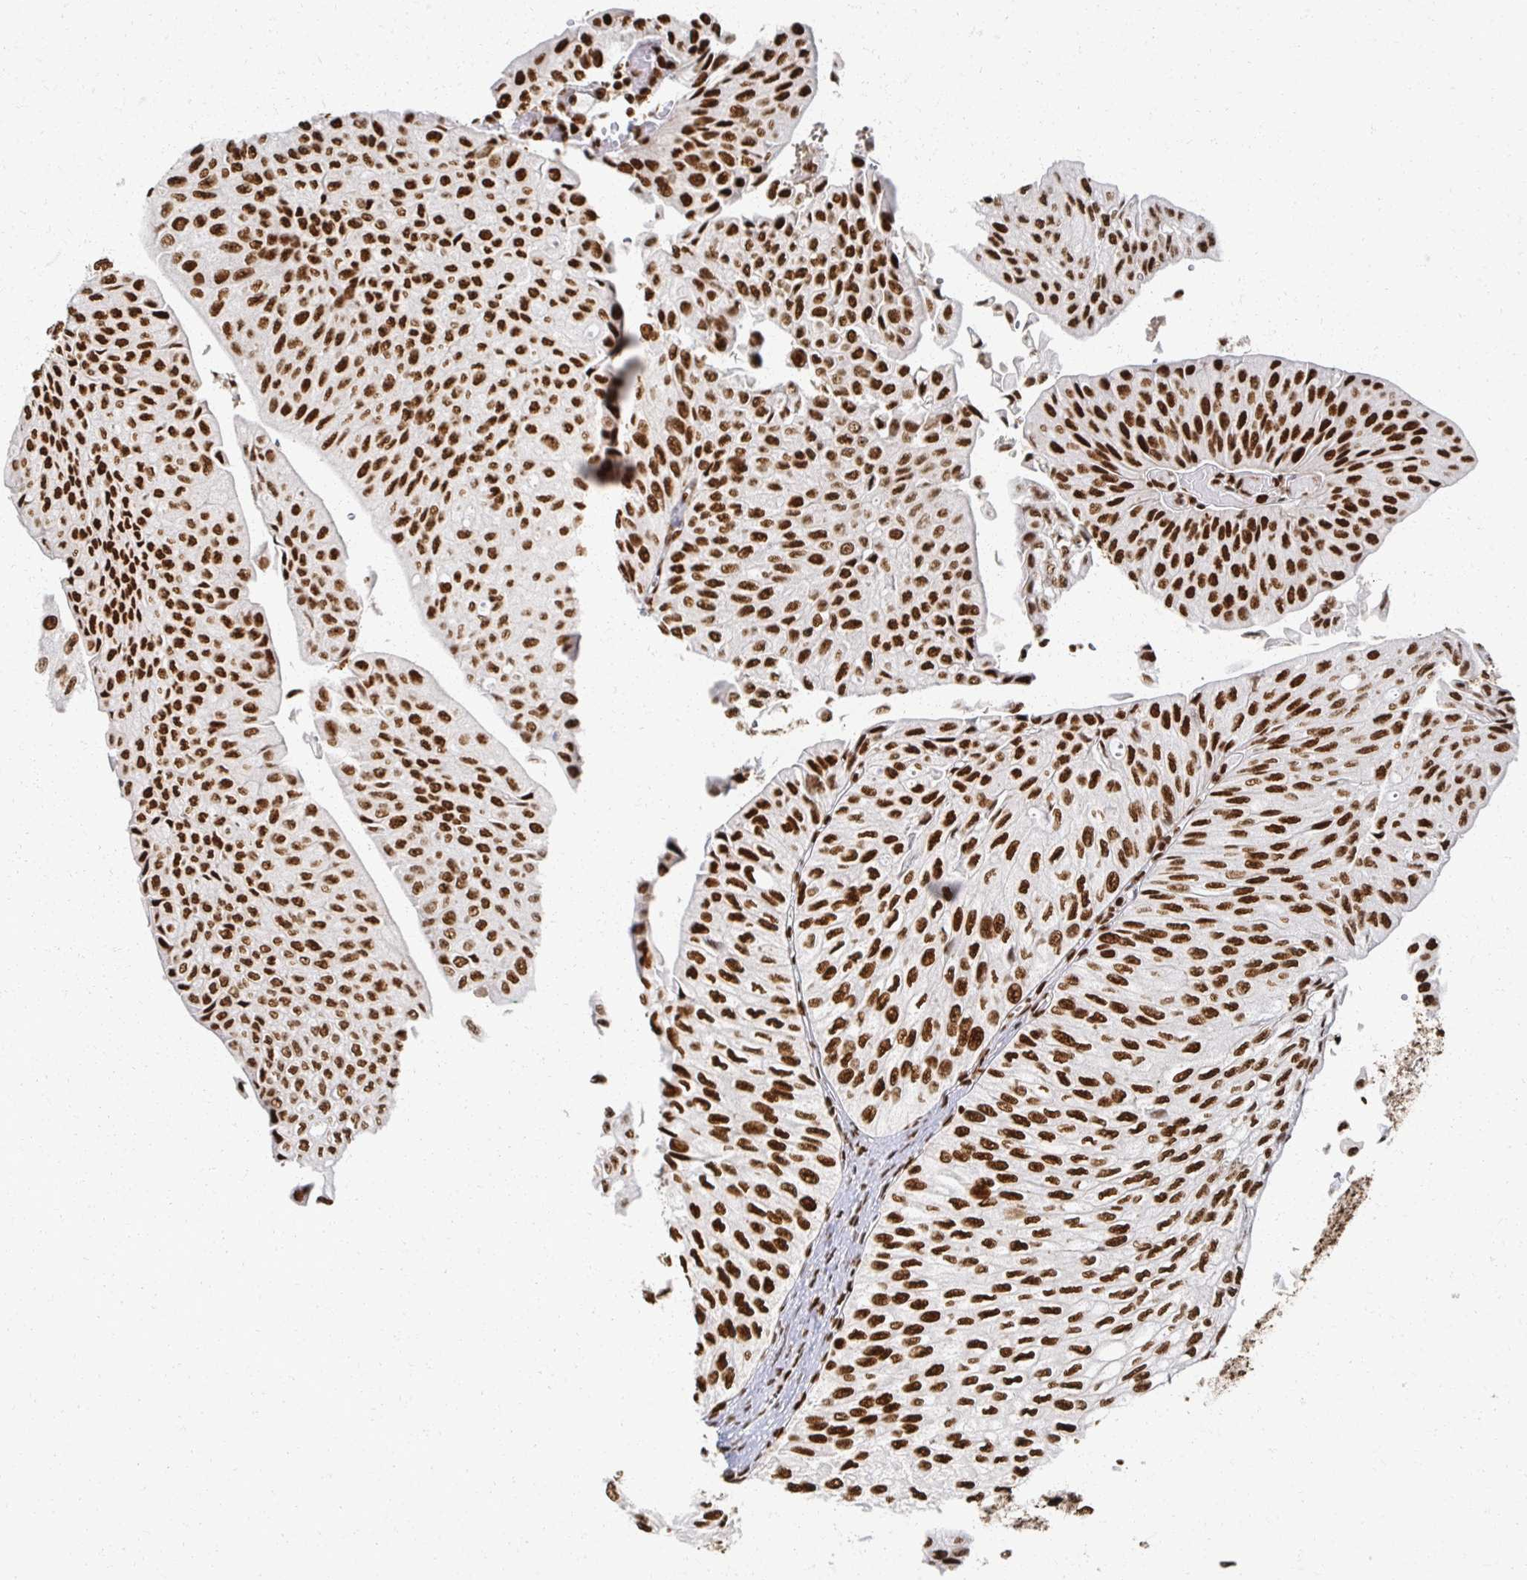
{"staining": {"intensity": "strong", "quantity": ">75%", "location": "nuclear"}, "tissue": "urothelial cancer", "cell_type": "Tumor cells", "image_type": "cancer", "snomed": [{"axis": "morphology", "description": "Urothelial carcinoma, NOS"}, {"axis": "topography", "description": "Urinary bladder"}], "caption": "Immunohistochemistry micrograph of human urothelial cancer stained for a protein (brown), which demonstrates high levels of strong nuclear staining in approximately >75% of tumor cells.", "gene": "RBBP7", "patient": {"sex": "male", "age": 62}}